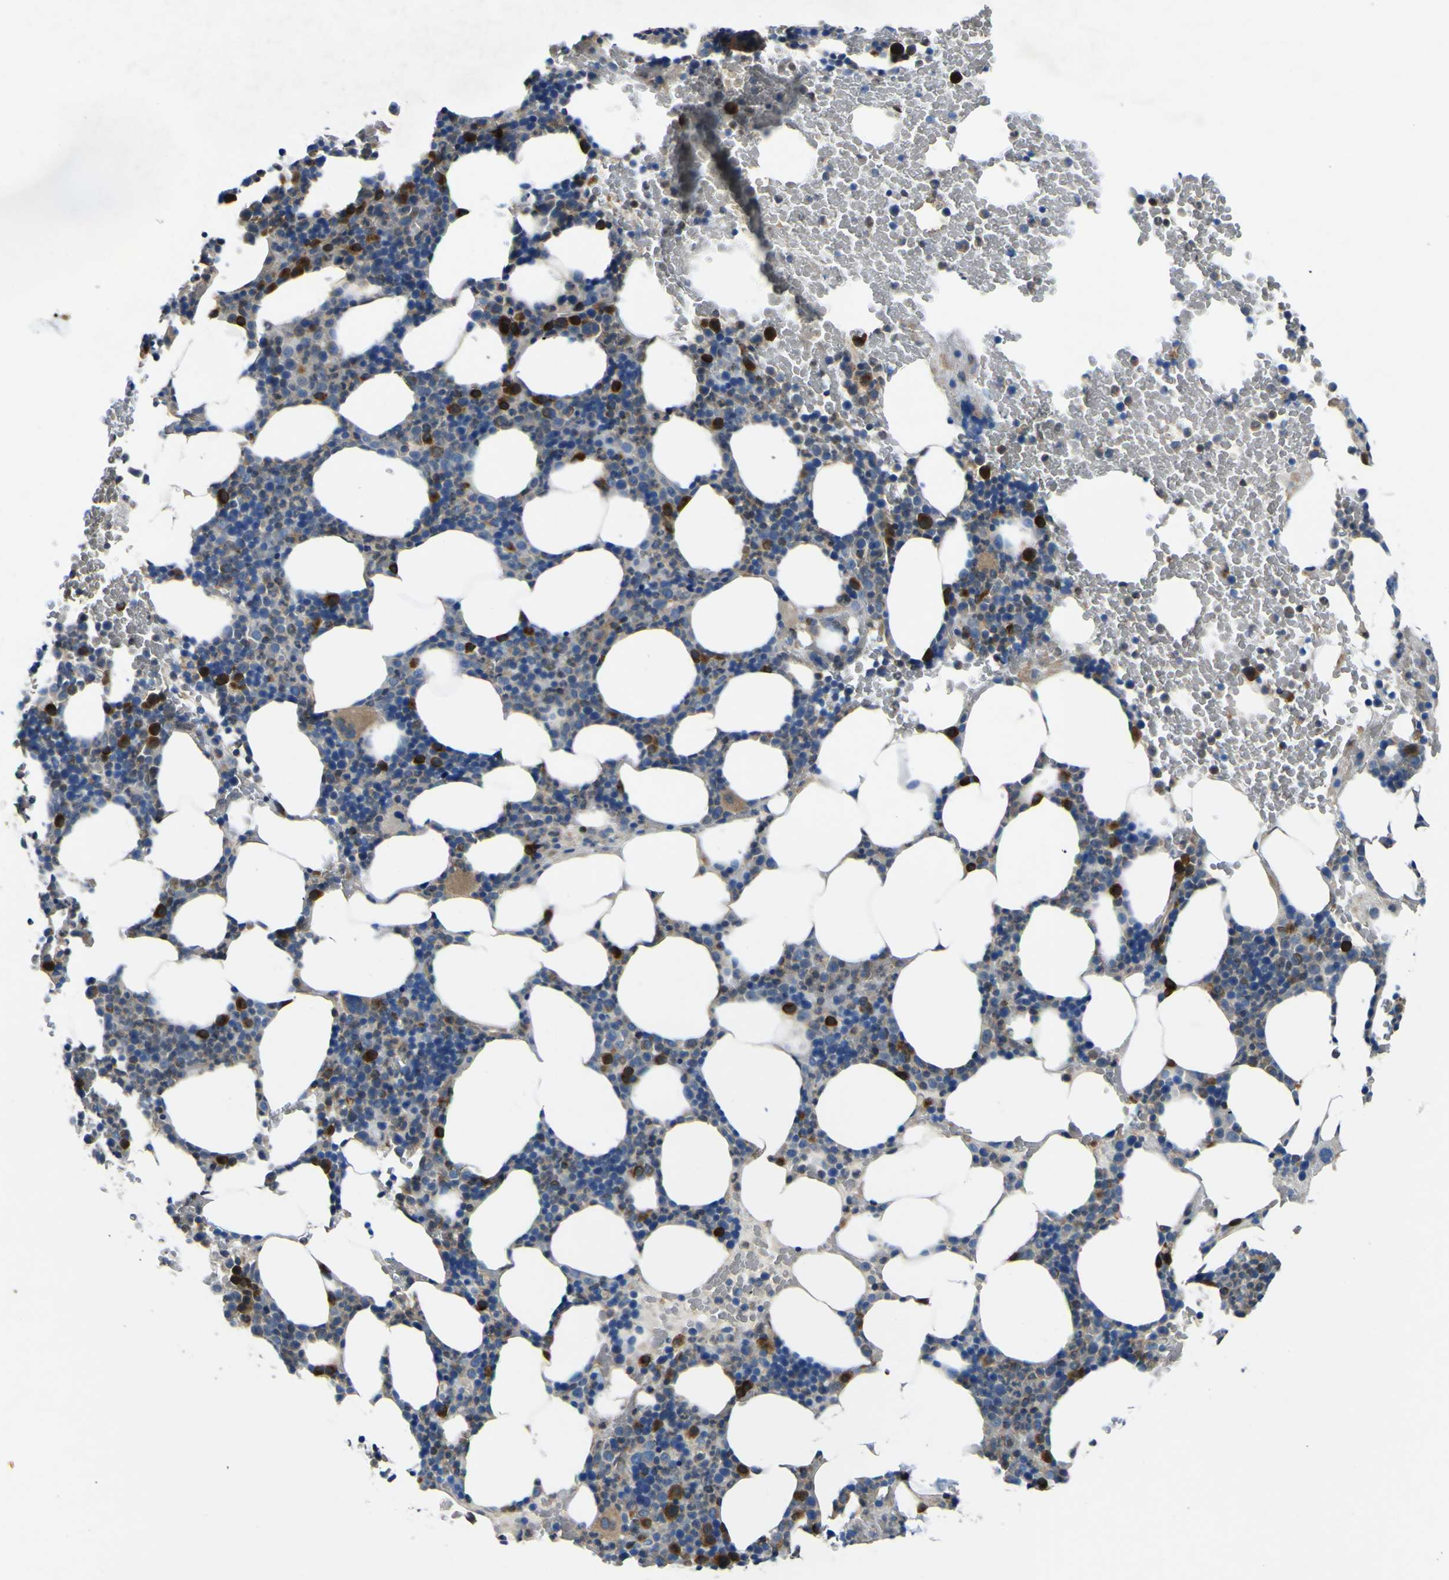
{"staining": {"intensity": "strong", "quantity": "<25%", "location": "cytoplasmic/membranous"}, "tissue": "bone marrow", "cell_type": "Hematopoietic cells", "image_type": "normal", "snomed": [{"axis": "morphology", "description": "Normal tissue, NOS"}, {"axis": "morphology", "description": "Inflammation, NOS"}, {"axis": "topography", "description": "Bone marrow"}], "caption": "Strong cytoplasmic/membranous staining is seen in approximately <25% of hematopoietic cells in unremarkable bone marrow. (Stains: DAB (3,3'-diaminobenzidine) in brown, nuclei in blue, Microscopy: brightfield microscopy at high magnification).", "gene": "EML2", "patient": {"sex": "female", "age": 70}}